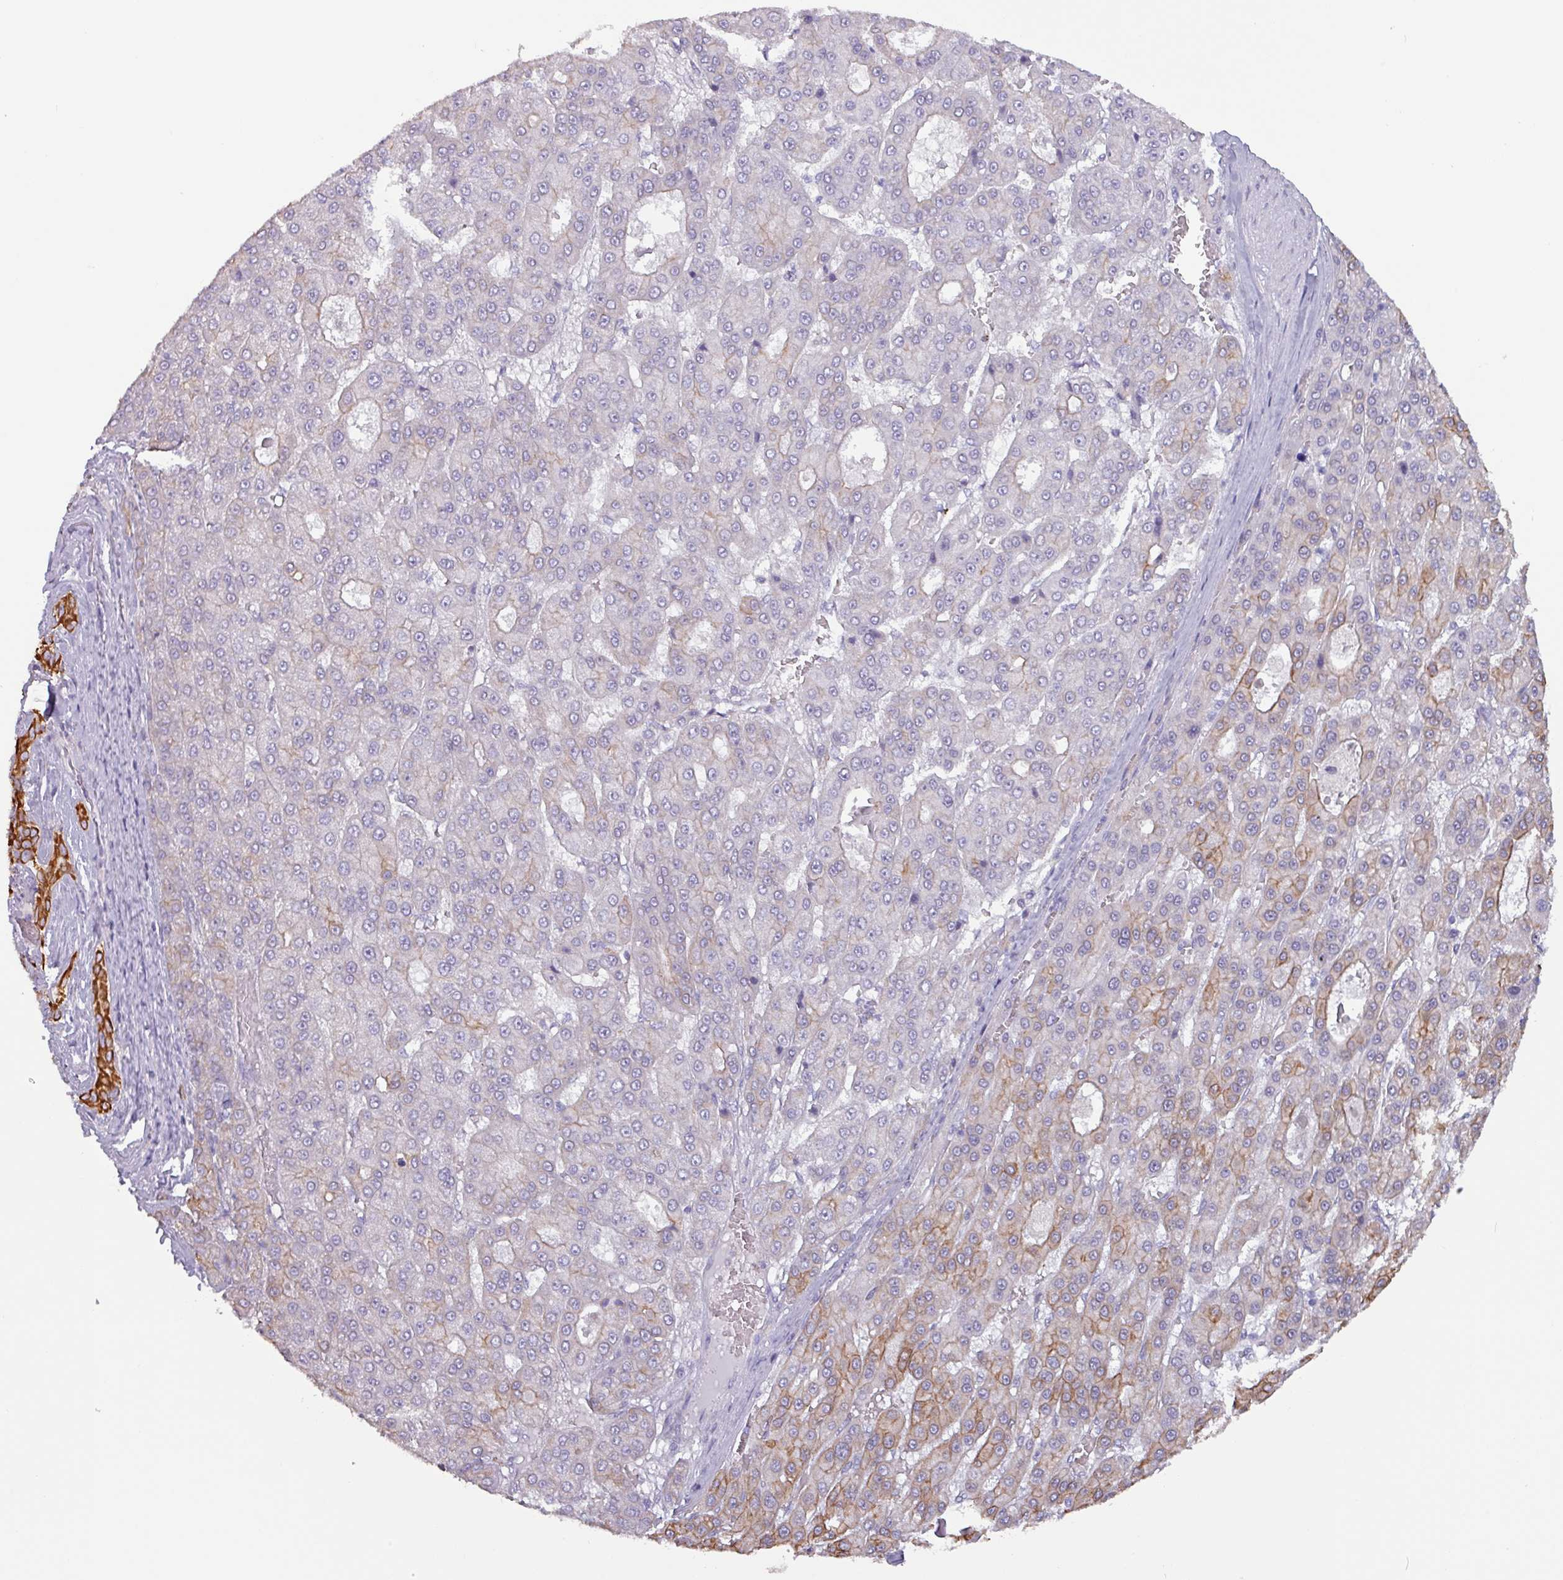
{"staining": {"intensity": "weak", "quantity": "<25%", "location": "cytoplasmic/membranous"}, "tissue": "liver cancer", "cell_type": "Tumor cells", "image_type": "cancer", "snomed": [{"axis": "morphology", "description": "Carcinoma, Hepatocellular, NOS"}, {"axis": "topography", "description": "Liver"}], "caption": "A high-resolution image shows IHC staining of liver hepatocellular carcinoma, which displays no significant expression in tumor cells. (Brightfield microscopy of DAB (3,3'-diaminobenzidine) immunohistochemistry at high magnification).", "gene": "CAMK1", "patient": {"sex": "male", "age": 70}}